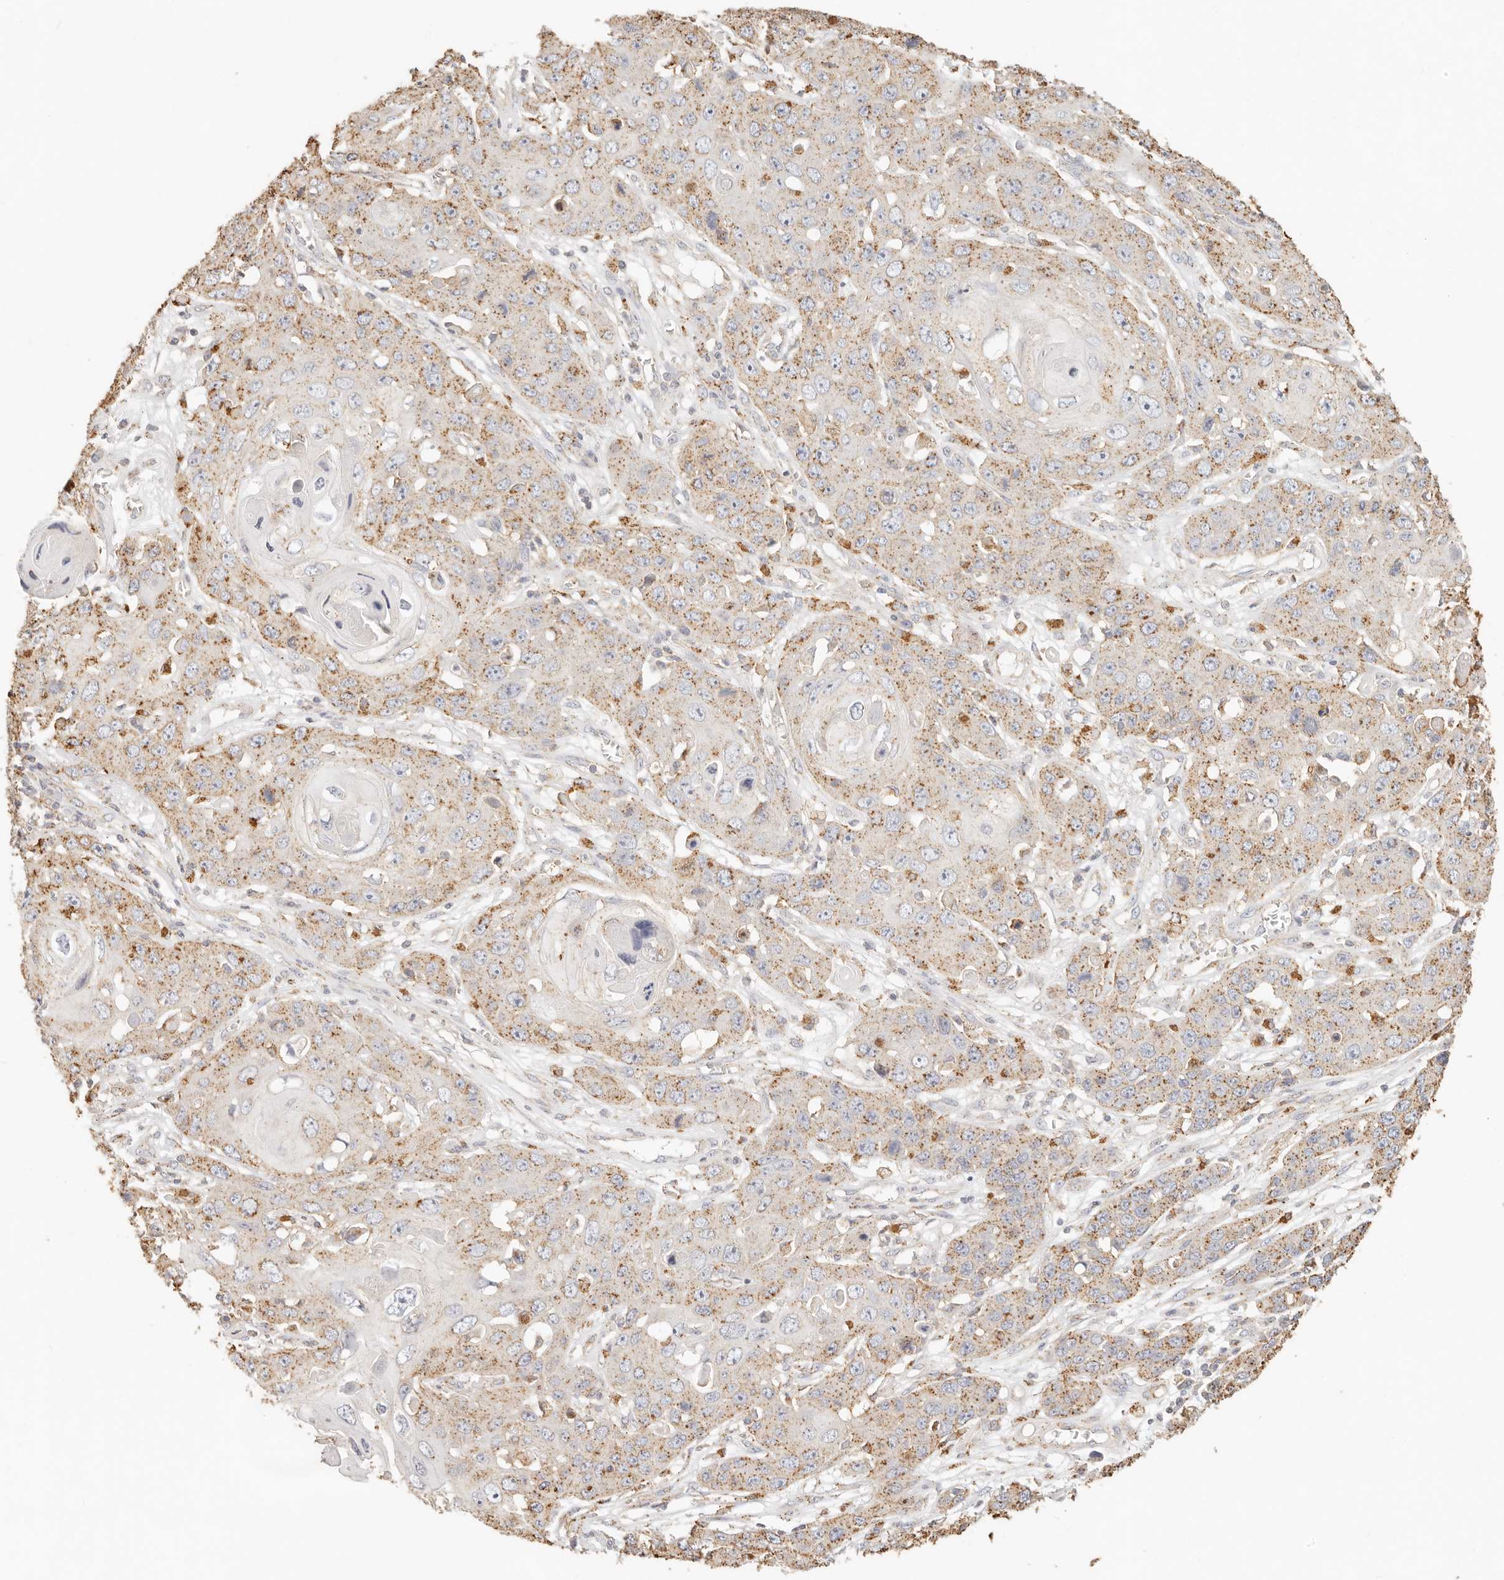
{"staining": {"intensity": "moderate", "quantity": ">75%", "location": "cytoplasmic/membranous"}, "tissue": "skin cancer", "cell_type": "Tumor cells", "image_type": "cancer", "snomed": [{"axis": "morphology", "description": "Squamous cell carcinoma, NOS"}, {"axis": "topography", "description": "Skin"}], "caption": "A medium amount of moderate cytoplasmic/membranous staining is appreciated in approximately >75% of tumor cells in squamous cell carcinoma (skin) tissue. The protein of interest is shown in brown color, while the nuclei are stained blue.", "gene": "CNMD", "patient": {"sex": "male", "age": 55}}